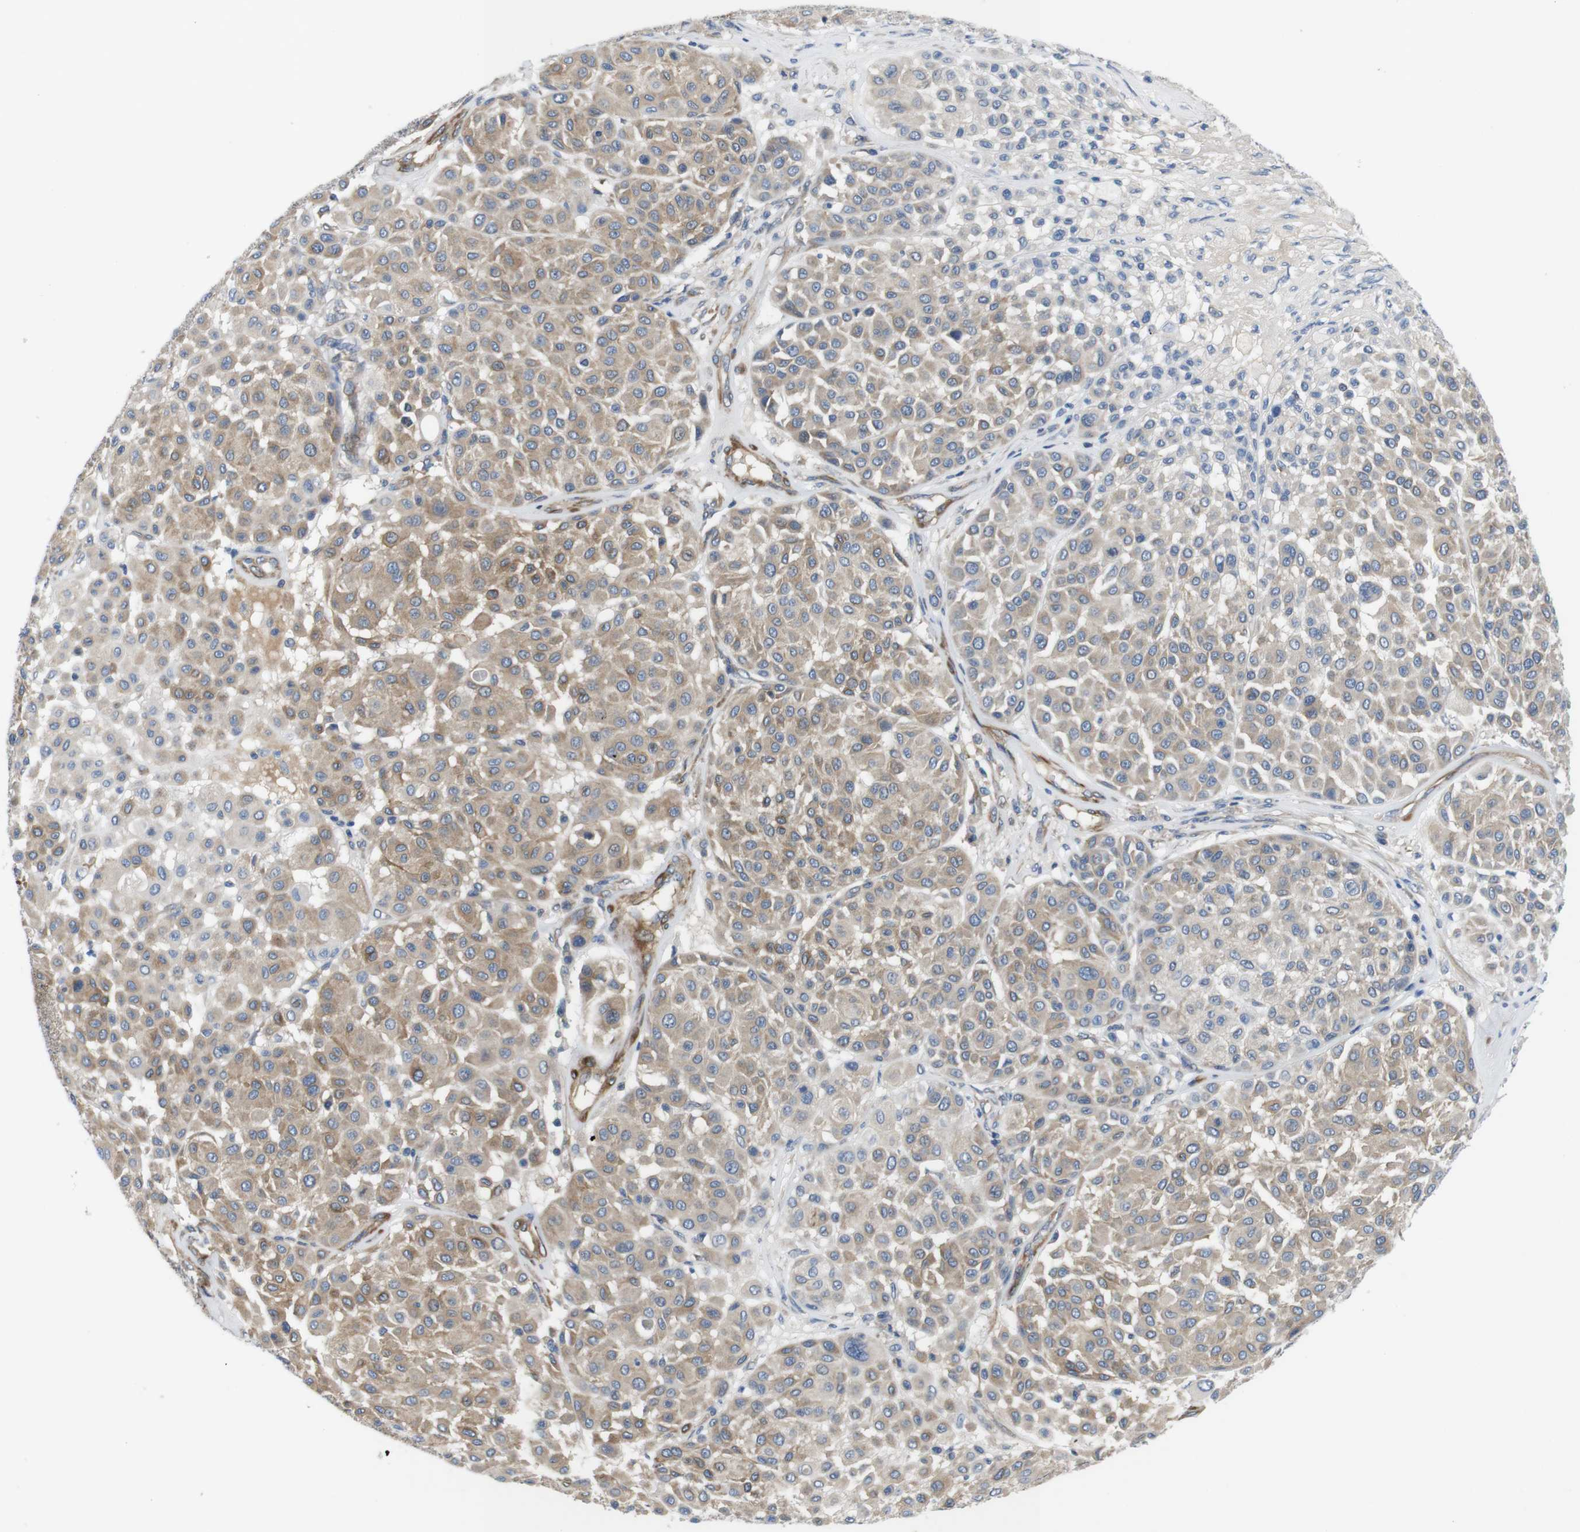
{"staining": {"intensity": "weak", "quantity": ">75%", "location": "cytoplasmic/membranous"}, "tissue": "melanoma", "cell_type": "Tumor cells", "image_type": "cancer", "snomed": [{"axis": "morphology", "description": "Malignant melanoma, Metastatic site"}, {"axis": "topography", "description": "Soft tissue"}], "caption": "This is an image of IHC staining of malignant melanoma (metastatic site), which shows weak expression in the cytoplasmic/membranous of tumor cells.", "gene": "DCLK1", "patient": {"sex": "male", "age": 41}}